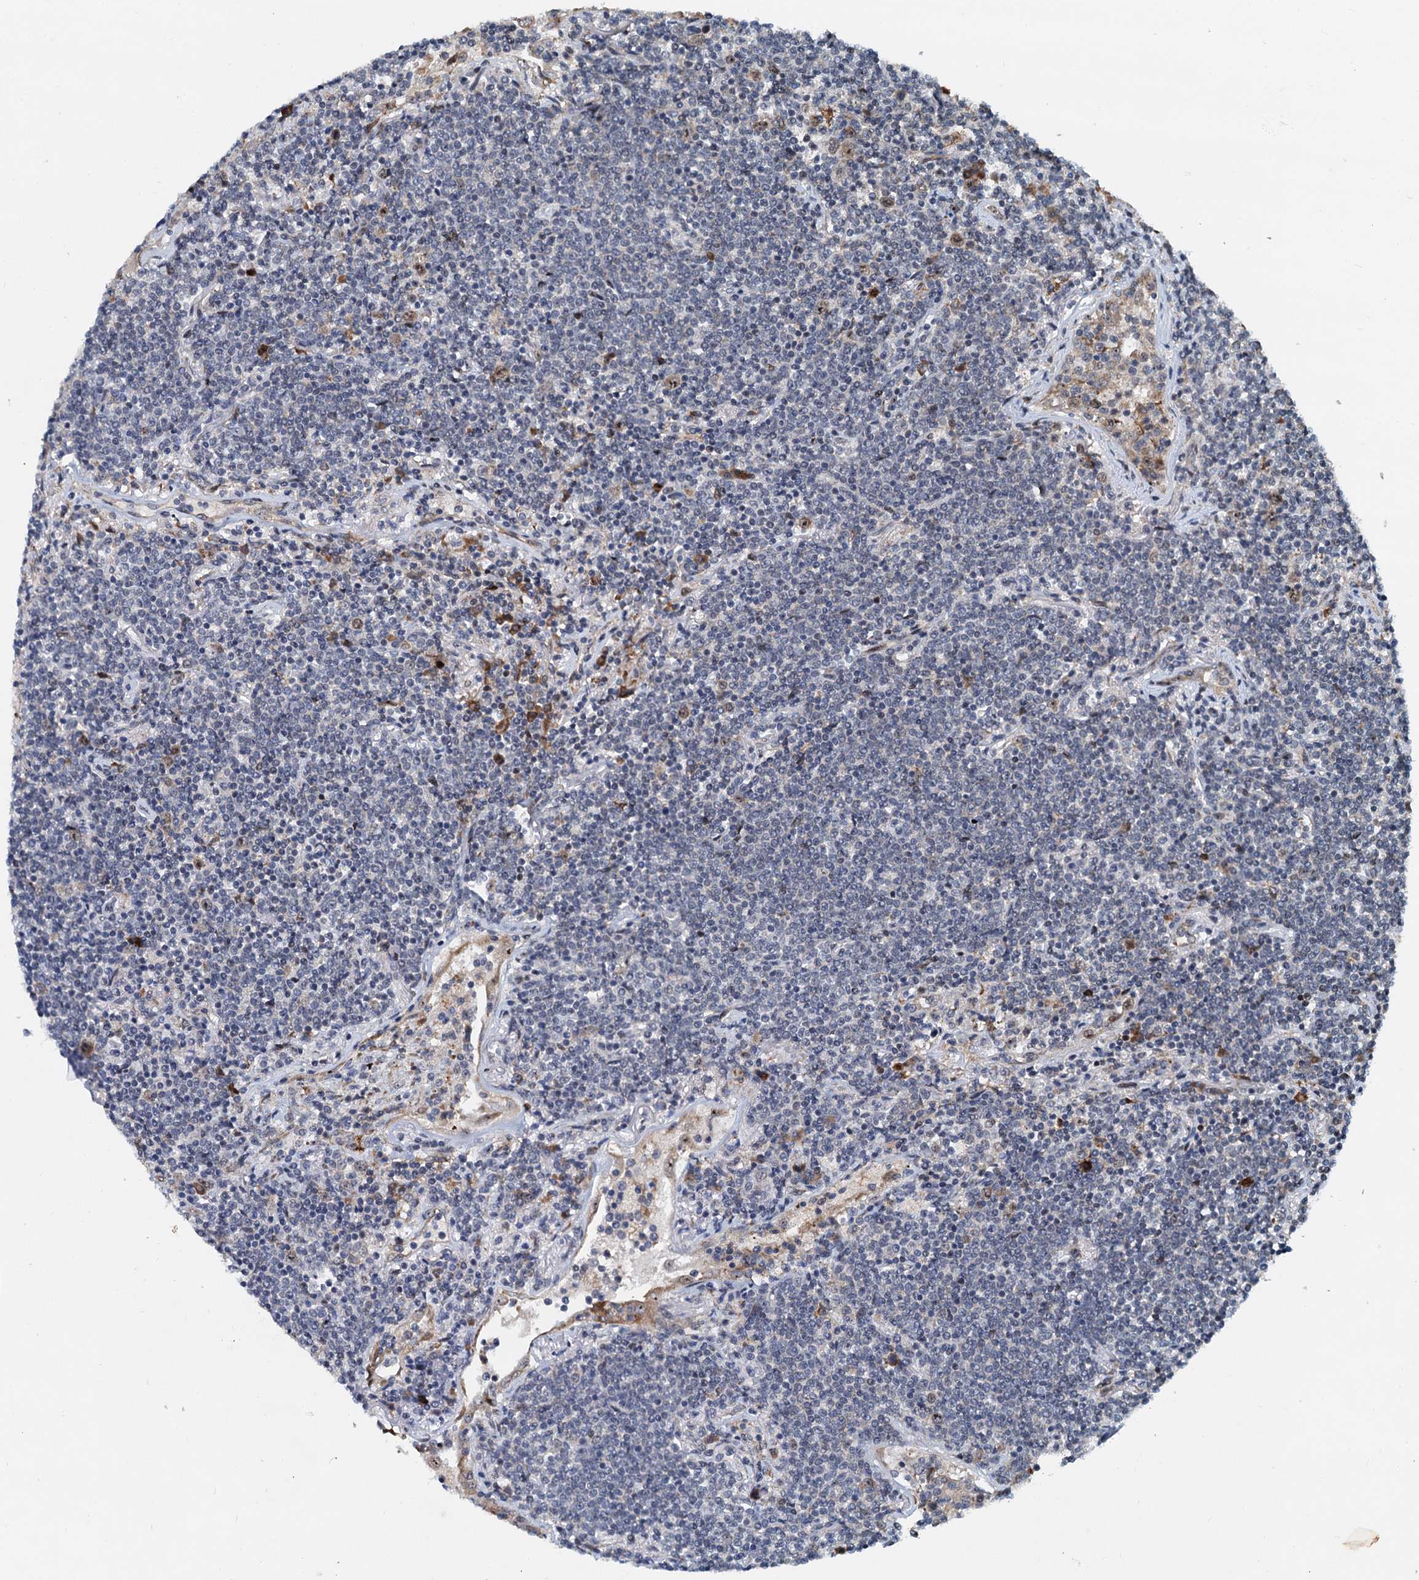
{"staining": {"intensity": "negative", "quantity": "none", "location": "none"}, "tissue": "lymphoma", "cell_type": "Tumor cells", "image_type": "cancer", "snomed": [{"axis": "morphology", "description": "Malignant lymphoma, non-Hodgkin's type, Low grade"}, {"axis": "topography", "description": "Lung"}], "caption": "Photomicrograph shows no protein expression in tumor cells of malignant lymphoma, non-Hodgkin's type (low-grade) tissue. Nuclei are stained in blue.", "gene": "DNAJC21", "patient": {"sex": "female", "age": 71}}